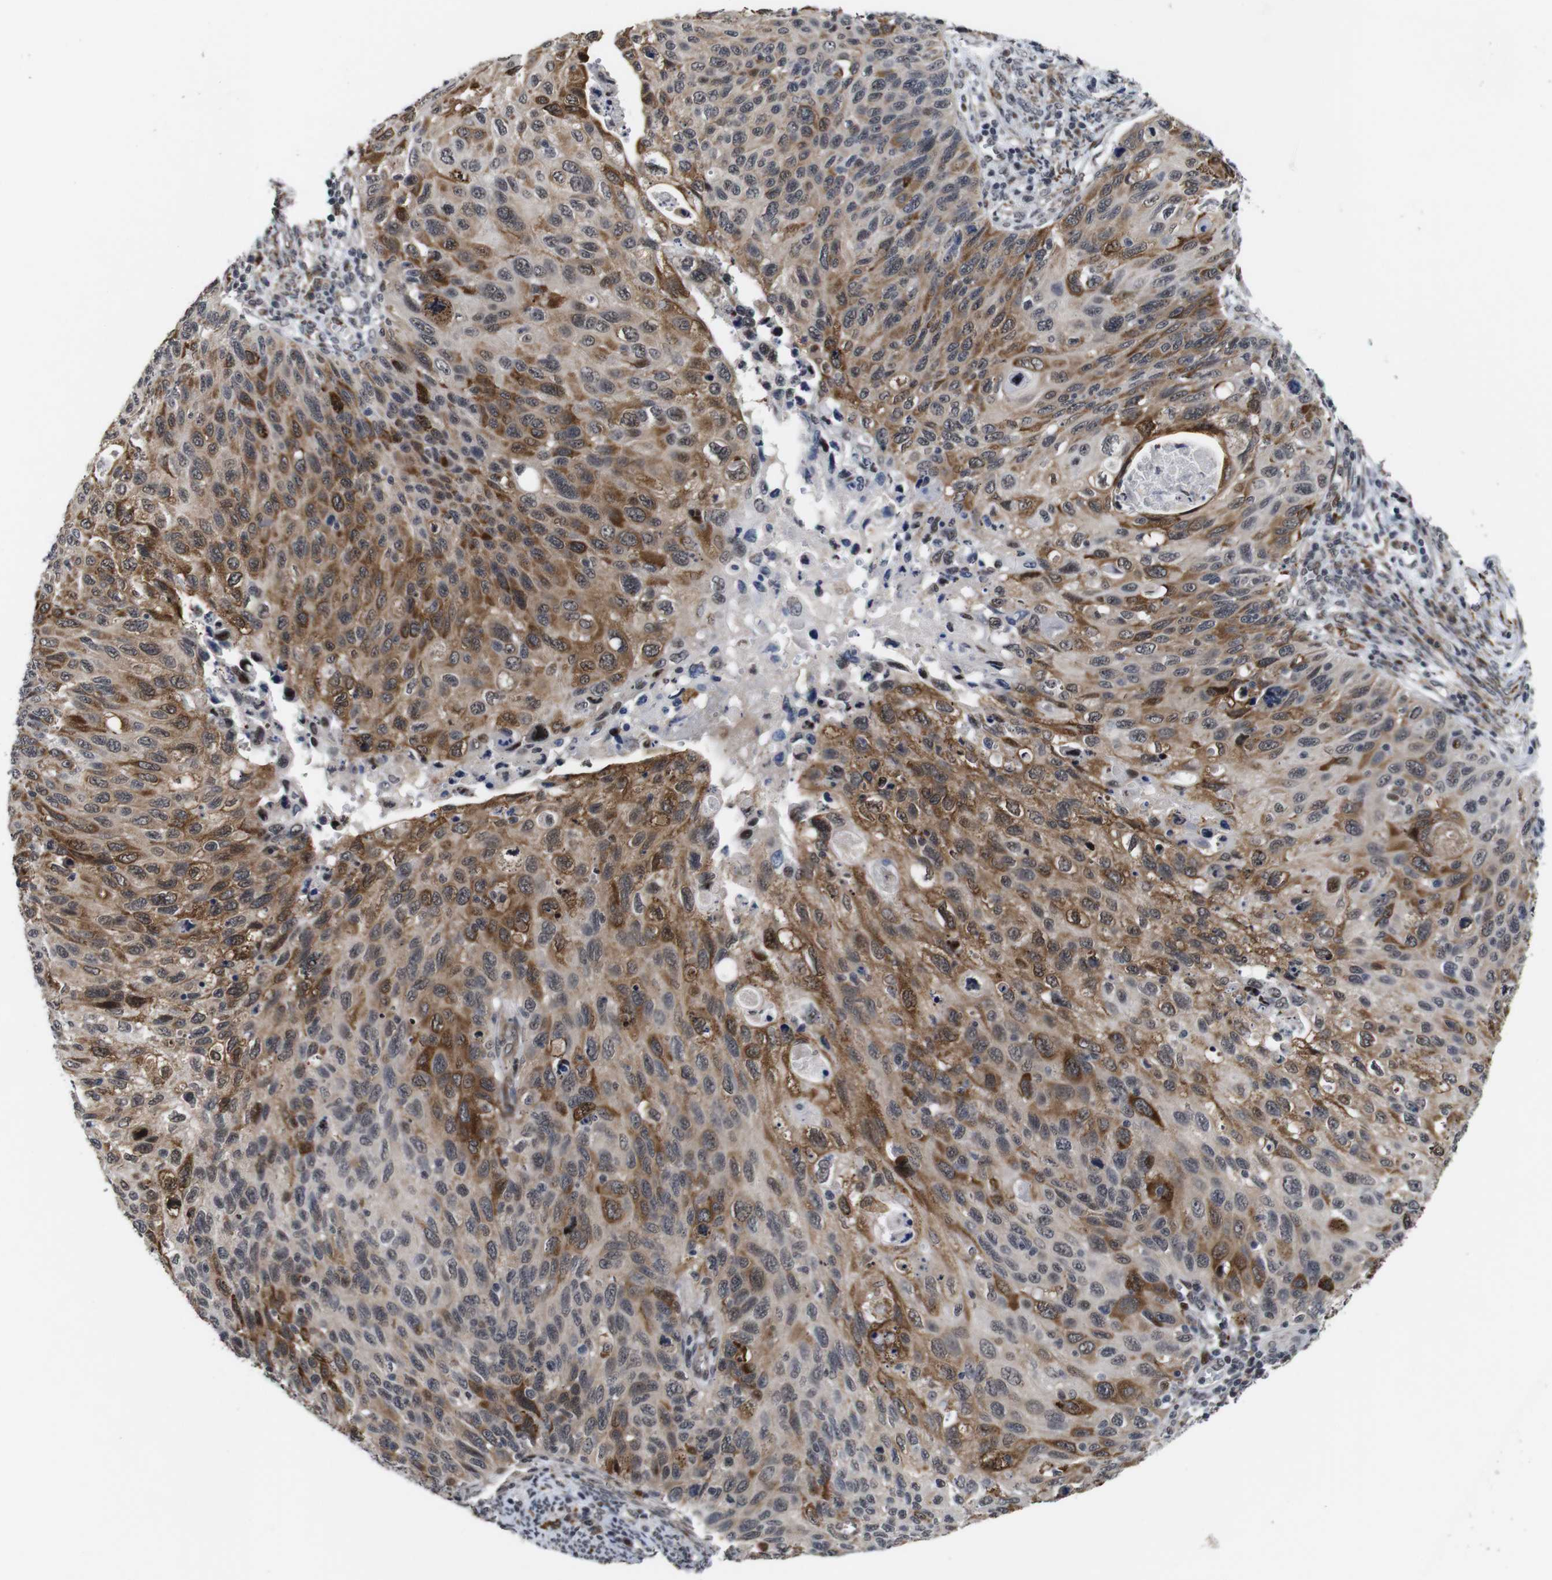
{"staining": {"intensity": "moderate", "quantity": ">75%", "location": "cytoplasmic/membranous,nuclear"}, "tissue": "cervical cancer", "cell_type": "Tumor cells", "image_type": "cancer", "snomed": [{"axis": "morphology", "description": "Squamous cell carcinoma, NOS"}, {"axis": "topography", "description": "Cervix"}], "caption": "Immunohistochemistry micrograph of human squamous cell carcinoma (cervical) stained for a protein (brown), which demonstrates medium levels of moderate cytoplasmic/membranous and nuclear staining in about >75% of tumor cells.", "gene": "EIF4G1", "patient": {"sex": "female", "age": 70}}